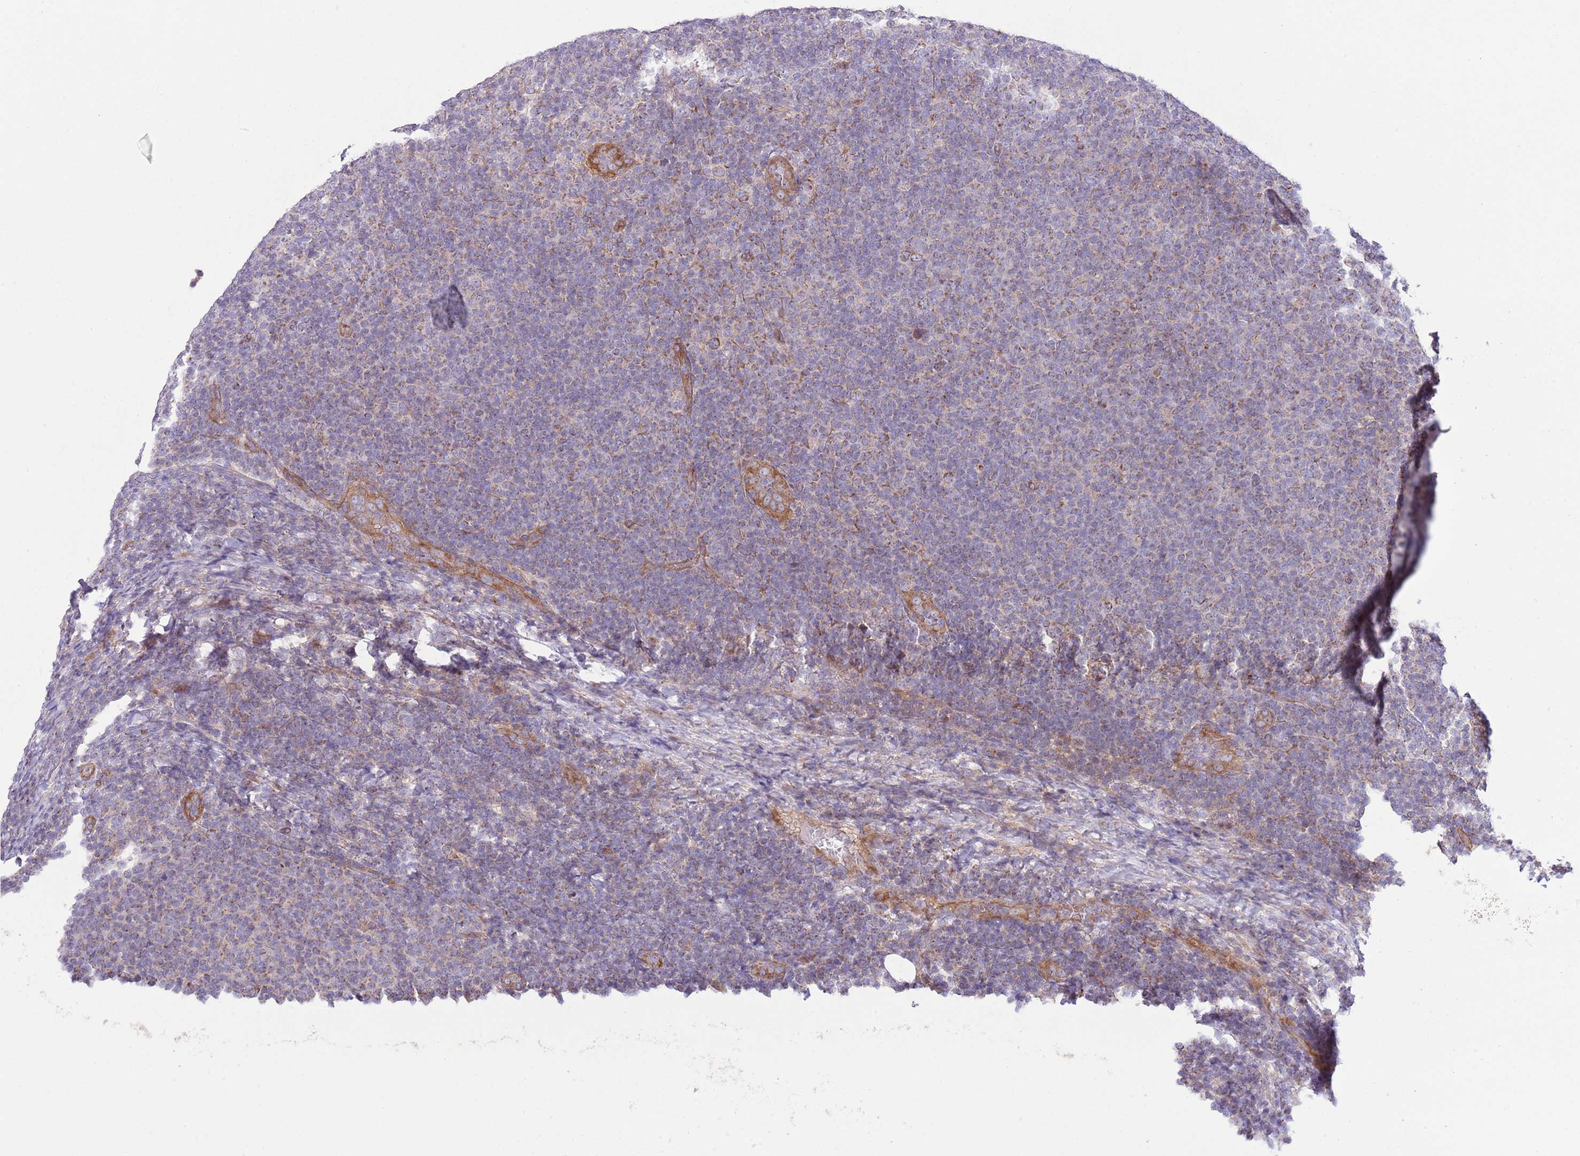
{"staining": {"intensity": "weak", "quantity": "25%-75%", "location": "cytoplasmic/membranous"}, "tissue": "lymphoma", "cell_type": "Tumor cells", "image_type": "cancer", "snomed": [{"axis": "morphology", "description": "Malignant lymphoma, non-Hodgkin's type, Low grade"}, {"axis": "topography", "description": "Lymph node"}], "caption": "Weak cytoplasmic/membranous protein expression is seen in approximately 25%-75% of tumor cells in lymphoma.", "gene": "TOMM5", "patient": {"sex": "male", "age": 66}}